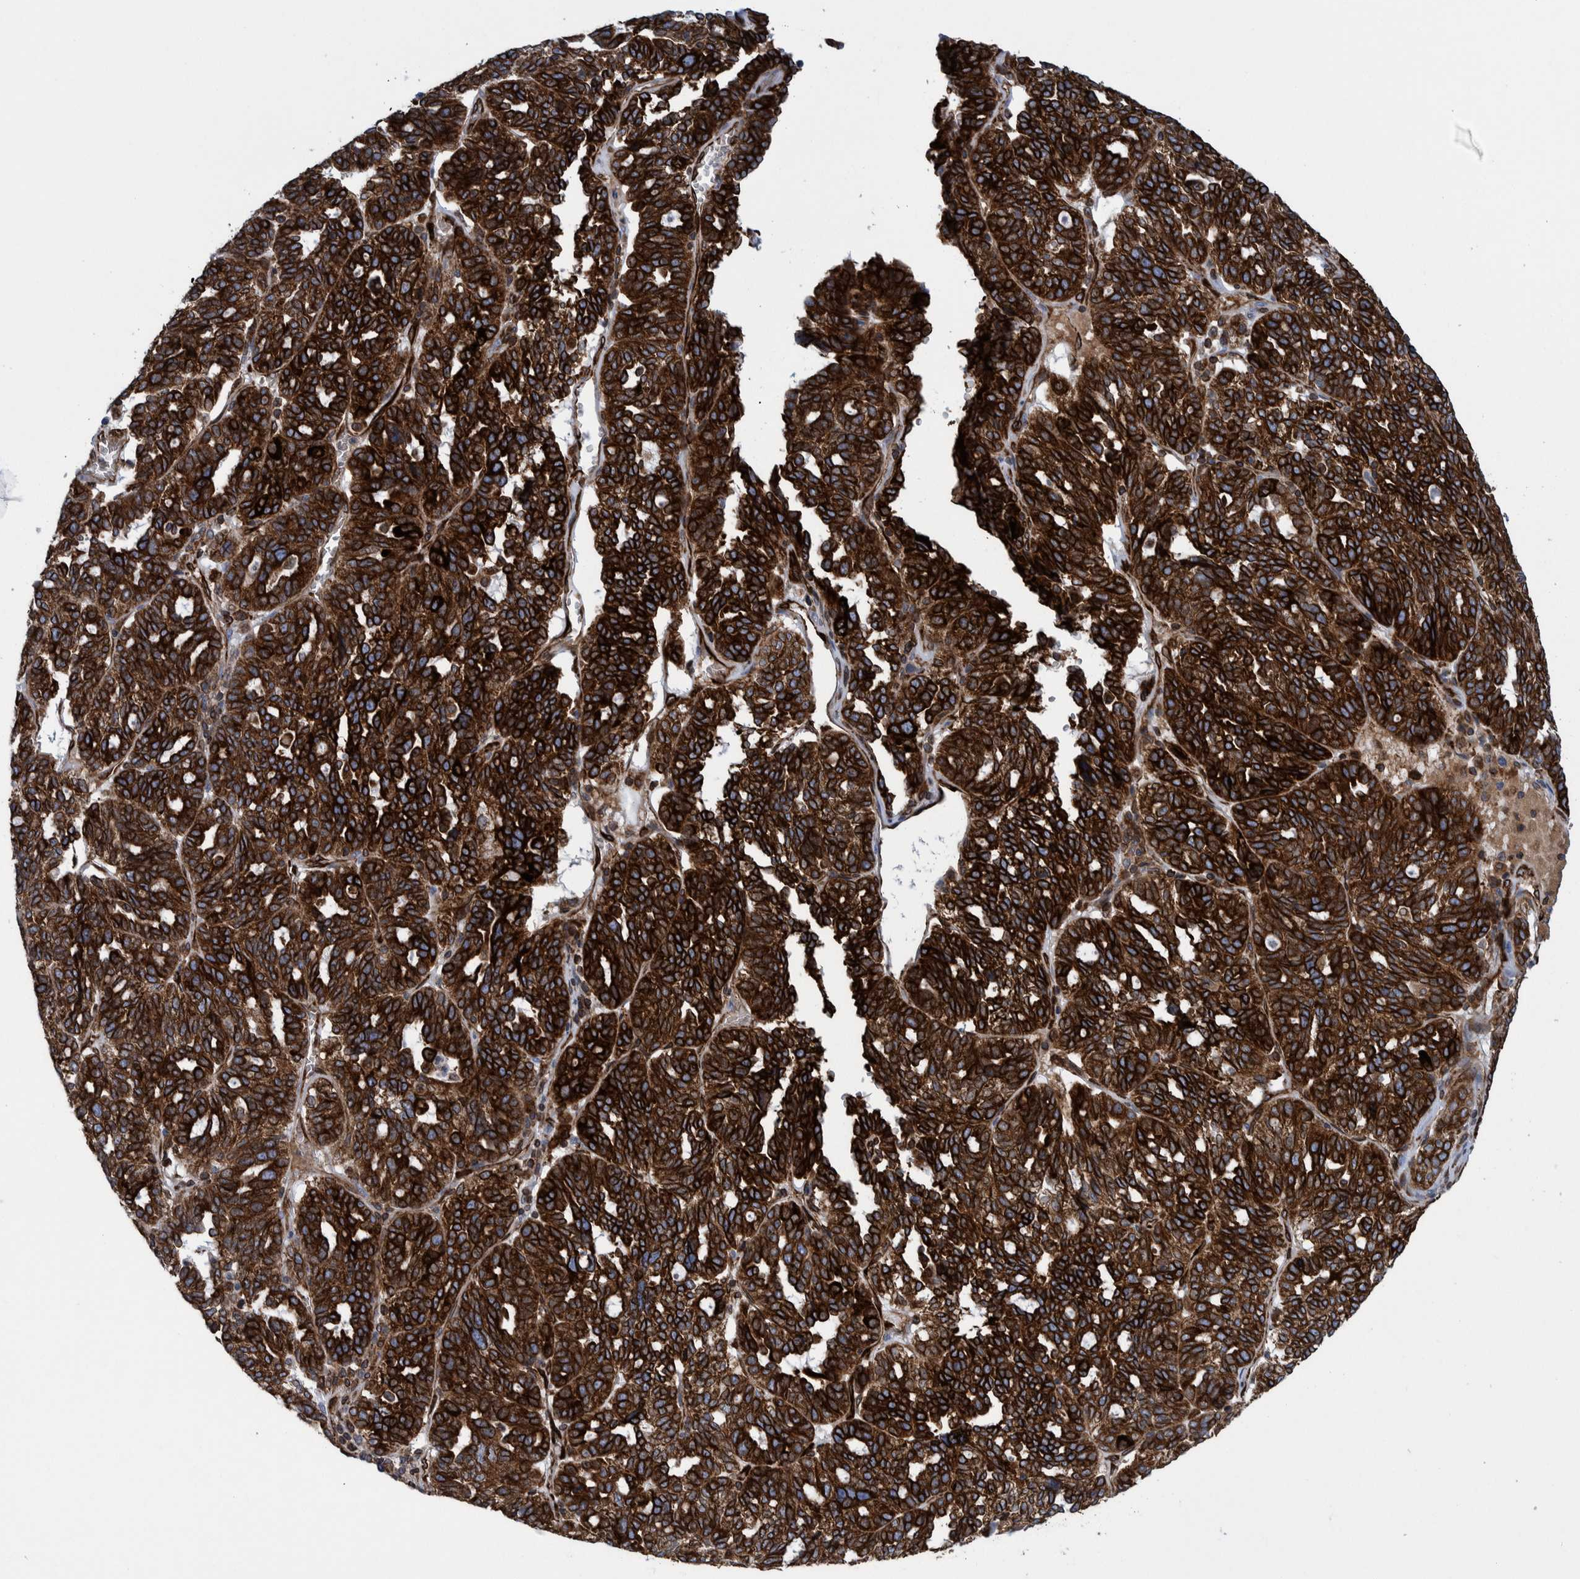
{"staining": {"intensity": "strong", "quantity": ">75%", "location": "cytoplasmic/membranous"}, "tissue": "ovarian cancer", "cell_type": "Tumor cells", "image_type": "cancer", "snomed": [{"axis": "morphology", "description": "Cystadenocarcinoma, serous, NOS"}, {"axis": "topography", "description": "Ovary"}], "caption": "A micrograph of human ovarian cancer (serous cystadenocarcinoma) stained for a protein demonstrates strong cytoplasmic/membranous brown staining in tumor cells. The protein of interest is stained brown, and the nuclei are stained in blue (DAB IHC with brightfield microscopy, high magnification).", "gene": "THEM6", "patient": {"sex": "female", "age": 59}}